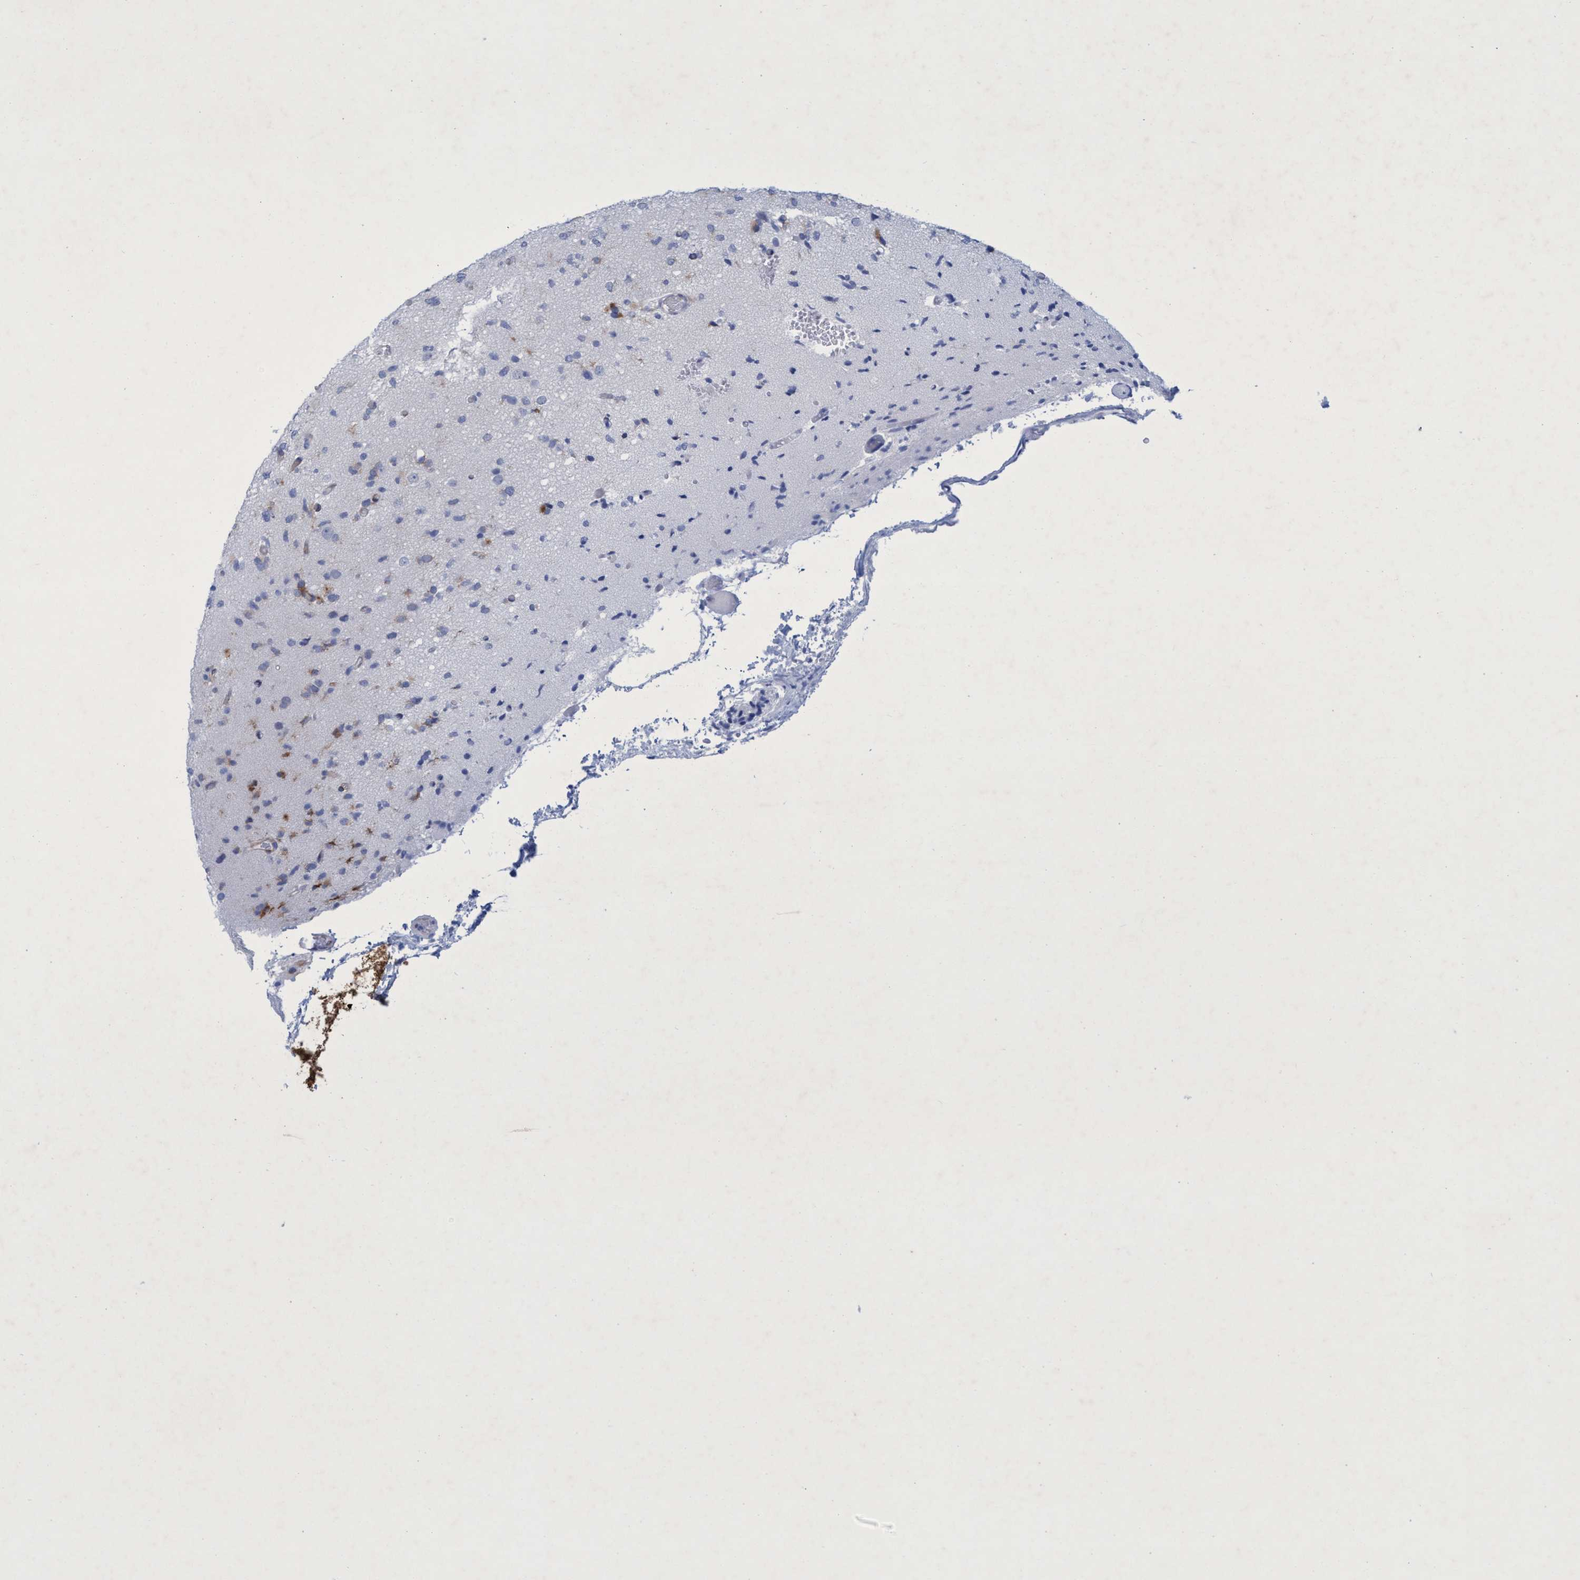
{"staining": {"intensity": "weak", "quantity": "<25%", "location": "cytoplasmic/membranous"}, "tissue": "glioma", "cell_type": "Tumor cells", "image_type": "cancer", "snomed": [{"axis": "morphology", "description": "Glioma, malignant, Low grade"}, {"axis": "topography", "description": "Brain"}], "caption": "DAB immunohistochemical staining of human glioma demonstrates no significant staining in tumor cells. Nuclei are stained in blue.", "gene": "R3HCC1", "patient": {"sex": "female", "age": 22}}